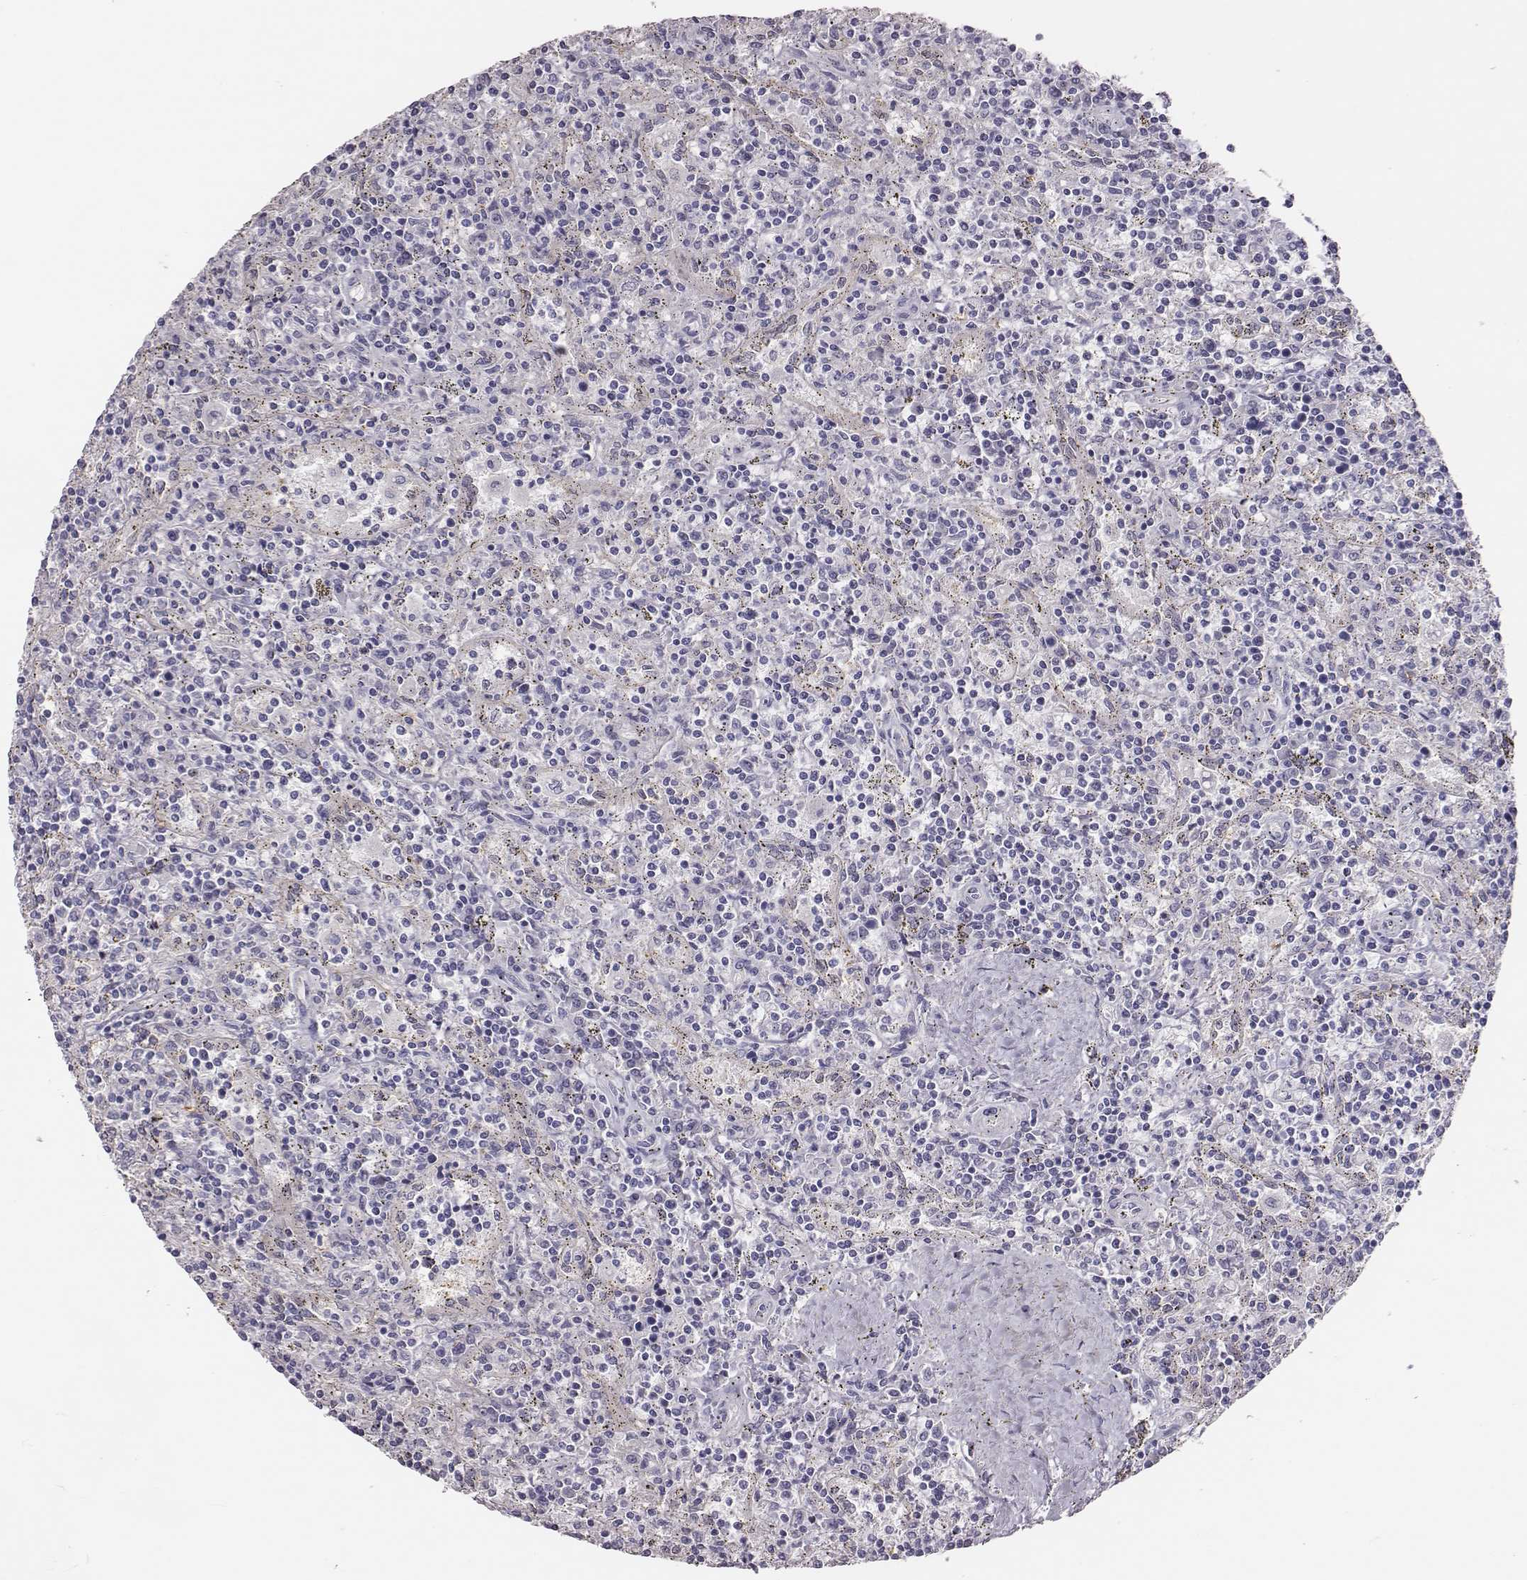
{"staining": {"intensity": "negative", "quantity": "none", "location": "none"}, "tissue": "lymphoma", "cell_type": "Tumor cells", "image_type": "cancer", "snomed": [{"axis": "morphology", "description": "Malignant lymphoma, non-Hodgkin's type, Low grade"}, {"axis": "topography", "description": "Spleen"}], "caption": "Tumor cells are negative for protein expression in human low-grade malignant lymphoma, non-Hodgkin's type. (DAB immunohistochemistry (IHC), high magnification).", "gene": "SCML2", "patient": {"sex": "male", "age": 62}}